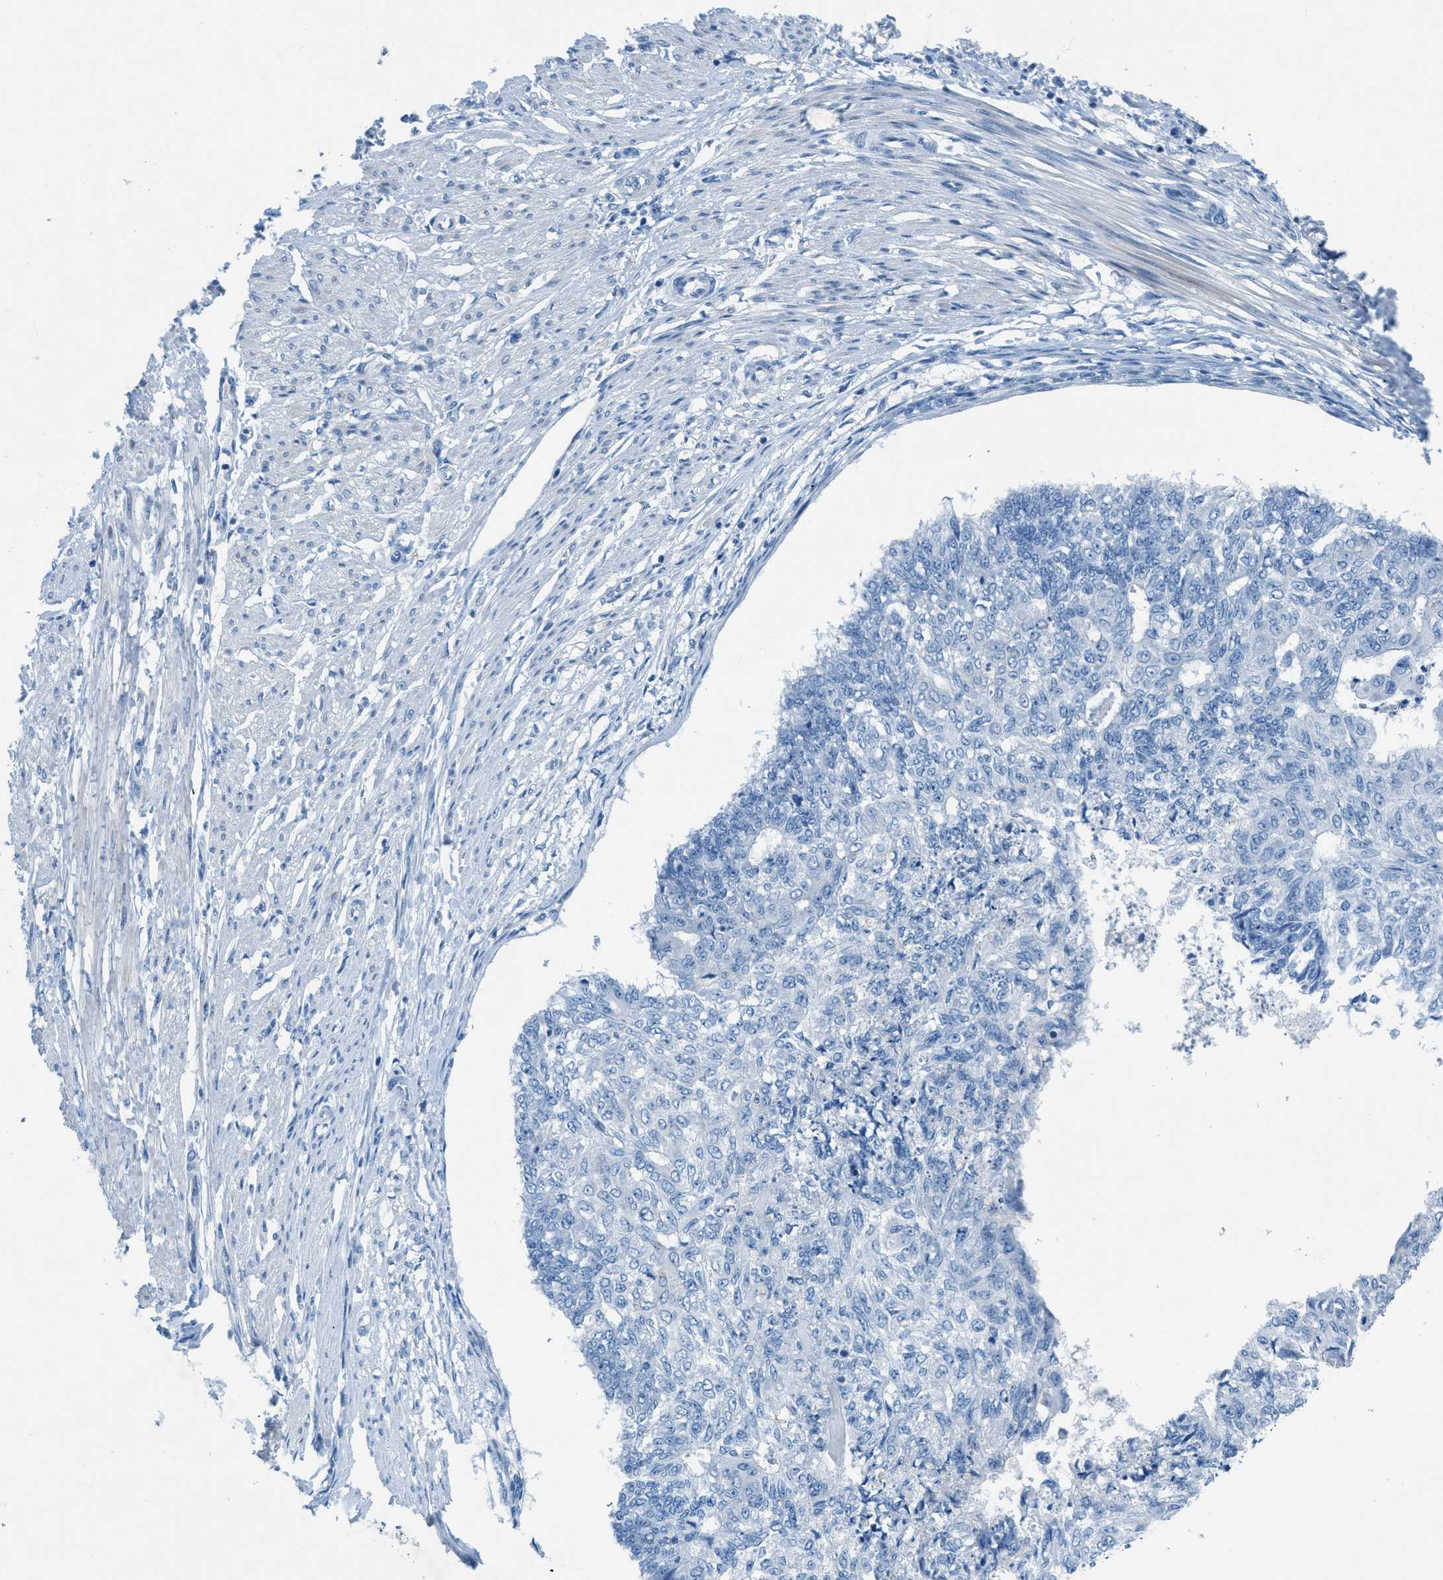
{"staining": {"intensity": "negative", "quantity": "none", "location": "none"}, "tissue": "endometrial cancer", "cell_type": "Tumor cells", "image_type": "cancer", "snomed": [{"axis": "morphology", "description": "Adenocarcinoma, NOS"}, {"axis": "topography", "description": "Endometrium"}], "caption": "IHC of endometrial adenocarcinoma shows no positivity in tumor cells. Nuclei are stained in blue.", "gene": "GALNT17", "patient": {"sex": "female", "age": 32}}